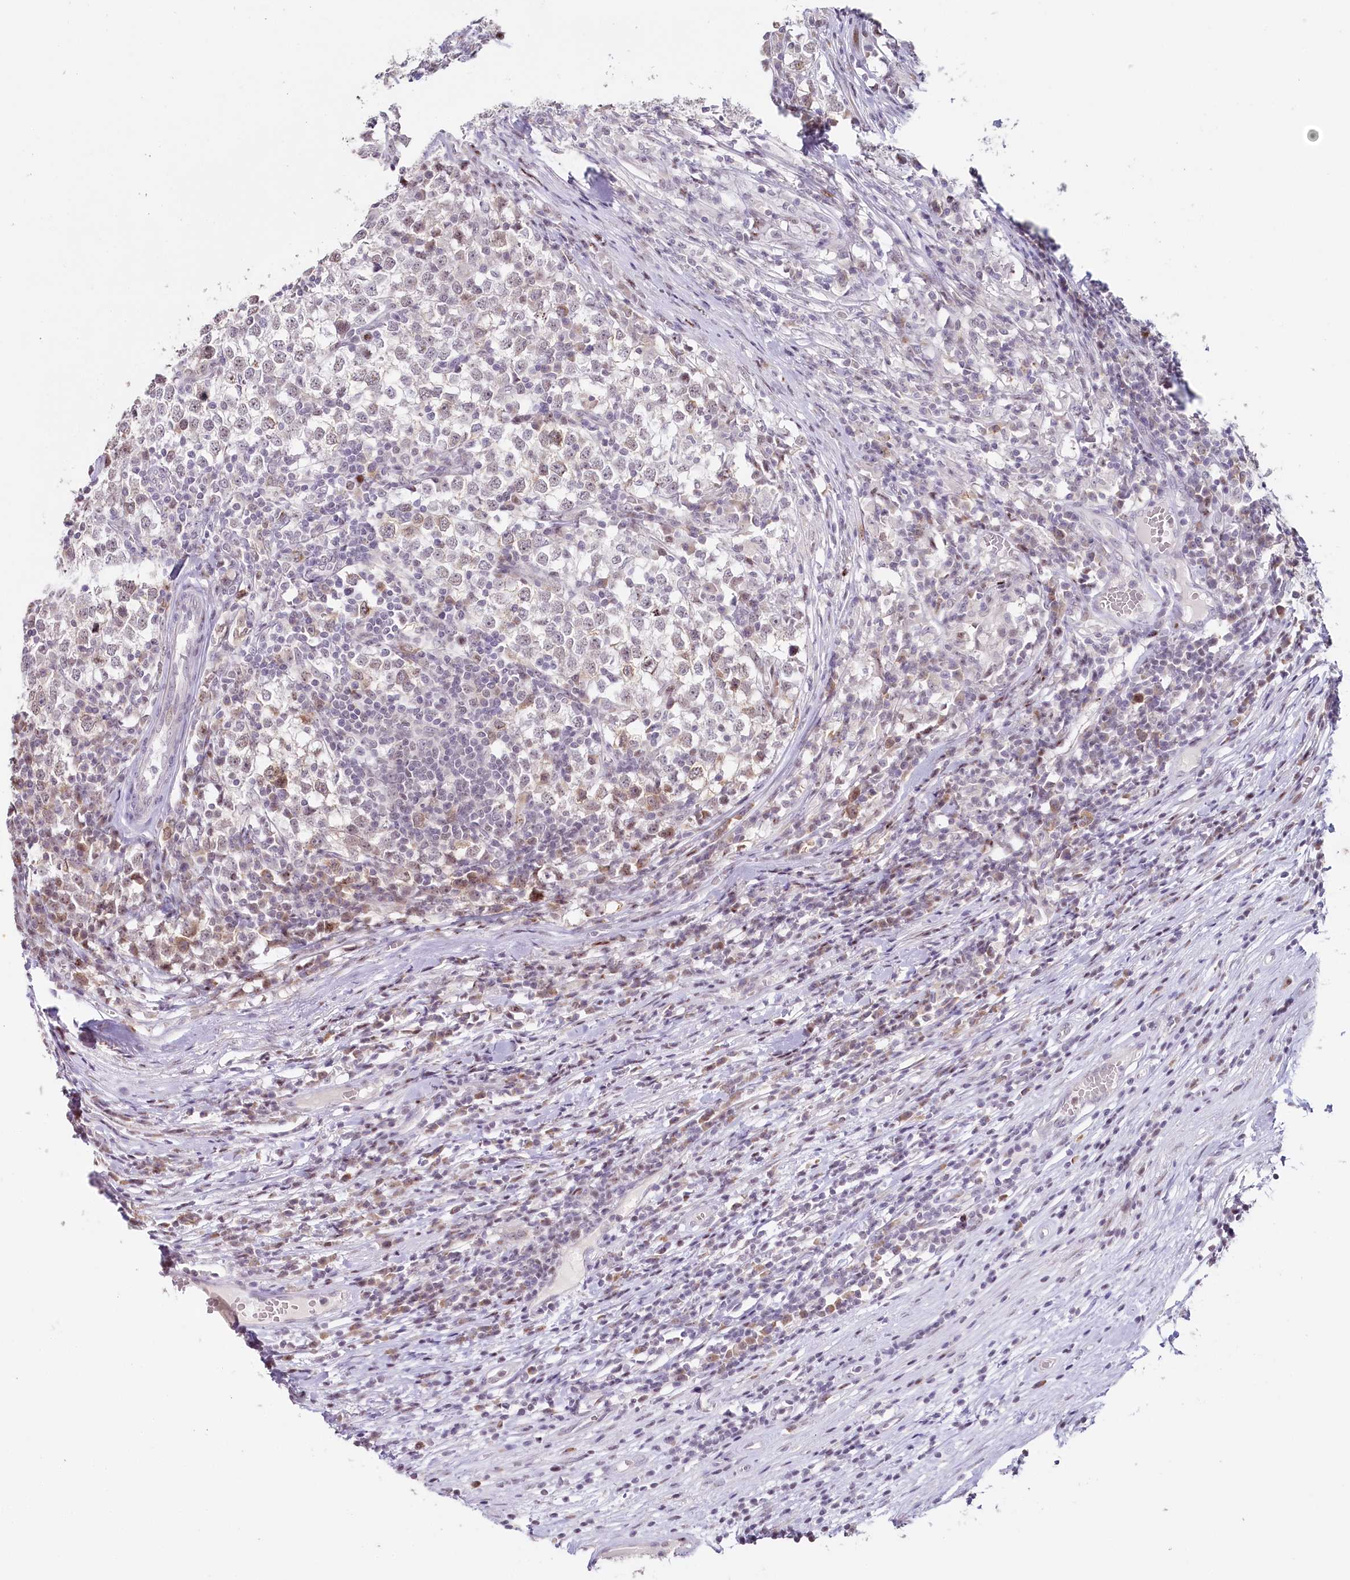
{"staining": {"intensity": "weak", "quantity": "25%-75%", "location": "nuclear"}, "tissue": "testis cancer", "cell_type": "Tumor cells", "image_type": "cancer", "snomed": [{"axis": "morphology", "description": "Seminoma, NOS"}, {"axis": "topography", "description": "Testis"}], "caption": "Immunohistochemistry histopathology image of neoplastic tissue: human seminoma (testis) stained using immunohistochemistry (IHC) demonstrates low levels of weak protein expression localized specifically in the nuclear of tumor cells, appearing as a nuclear brown color.", "gene": "HPD", "patient": {"sex": "male", "age": 65}}